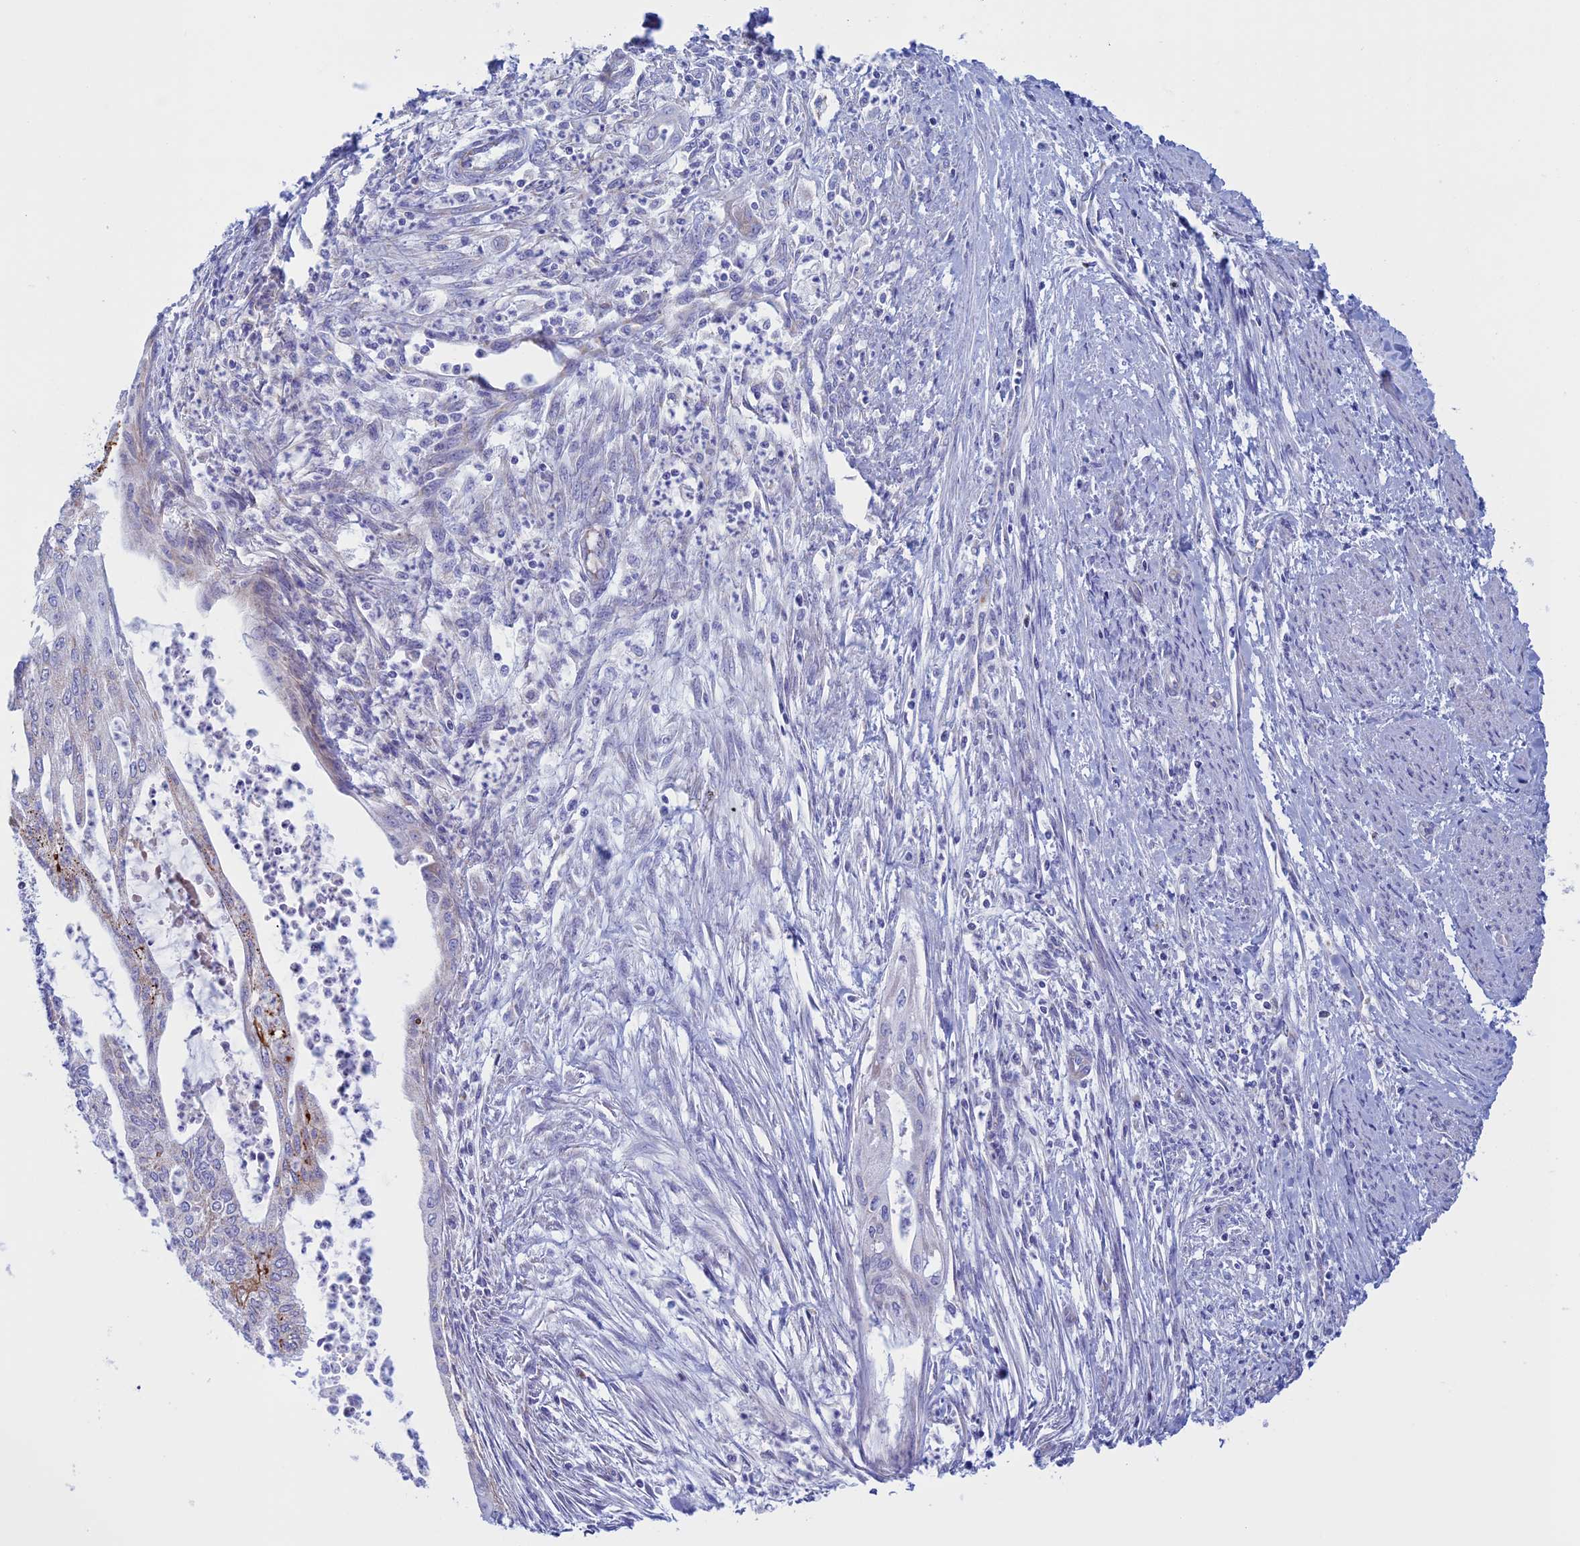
{"staining": {"intensity": "weak", "quantity": "<25%", "location": "cytoplasmic/membranous"}, "tissue": "endometrial cancer", "cell_type": "Tumor cells", "image_type": "cancer", "snomed": [{"axis": "morphology", "description": "Adenocarcinoma, NOS"}, {"axis": "topography", "description": "Endometrium"}], "caption": "Micrograph shows no protein expression in tumor cells of endometrial cancer tissue.", "gene": "NDUFB9", "patient": {"sex": "female", "age": 73}}